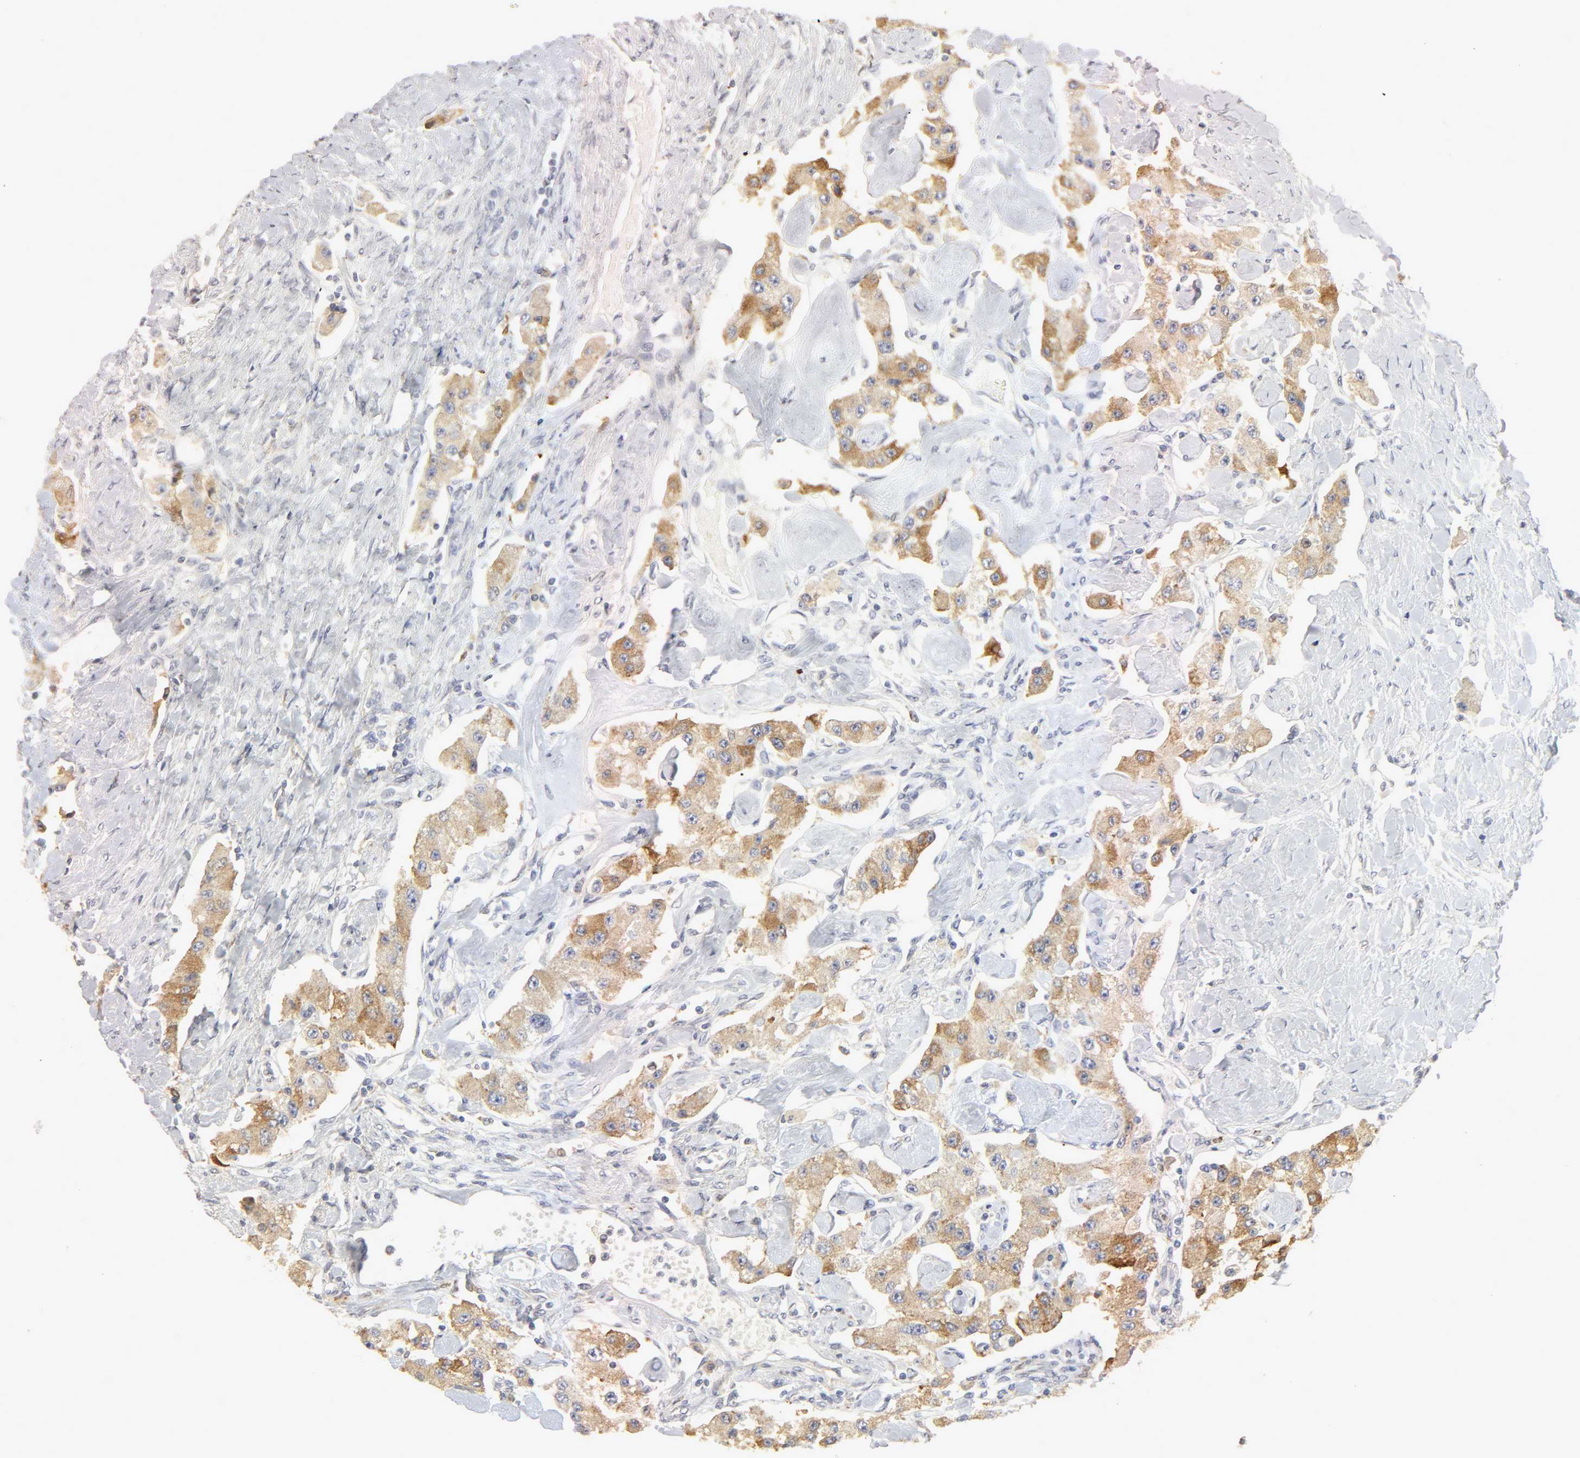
{"staining": {"intensity": "moderate", "quantity": ">75%", "location": "cytoplasmic/membranous"}, "tissue": "carcinoid", "cell_type": "Tumor cells", "image_type": "cancer", "snomed": [{"axis": "morphology", "description": "Carcinoid, malignant, NOS"}, {"axis": "topography", "description": "Pancreas"}], "caption": "A brown stain highlights moderate cytoplasmic/membranous positivity of a protein in human carcinoid tumor cells. Nuclei are stained in blue.", "gene": "POR", "patient": {"sex": "male", "age": 41}}